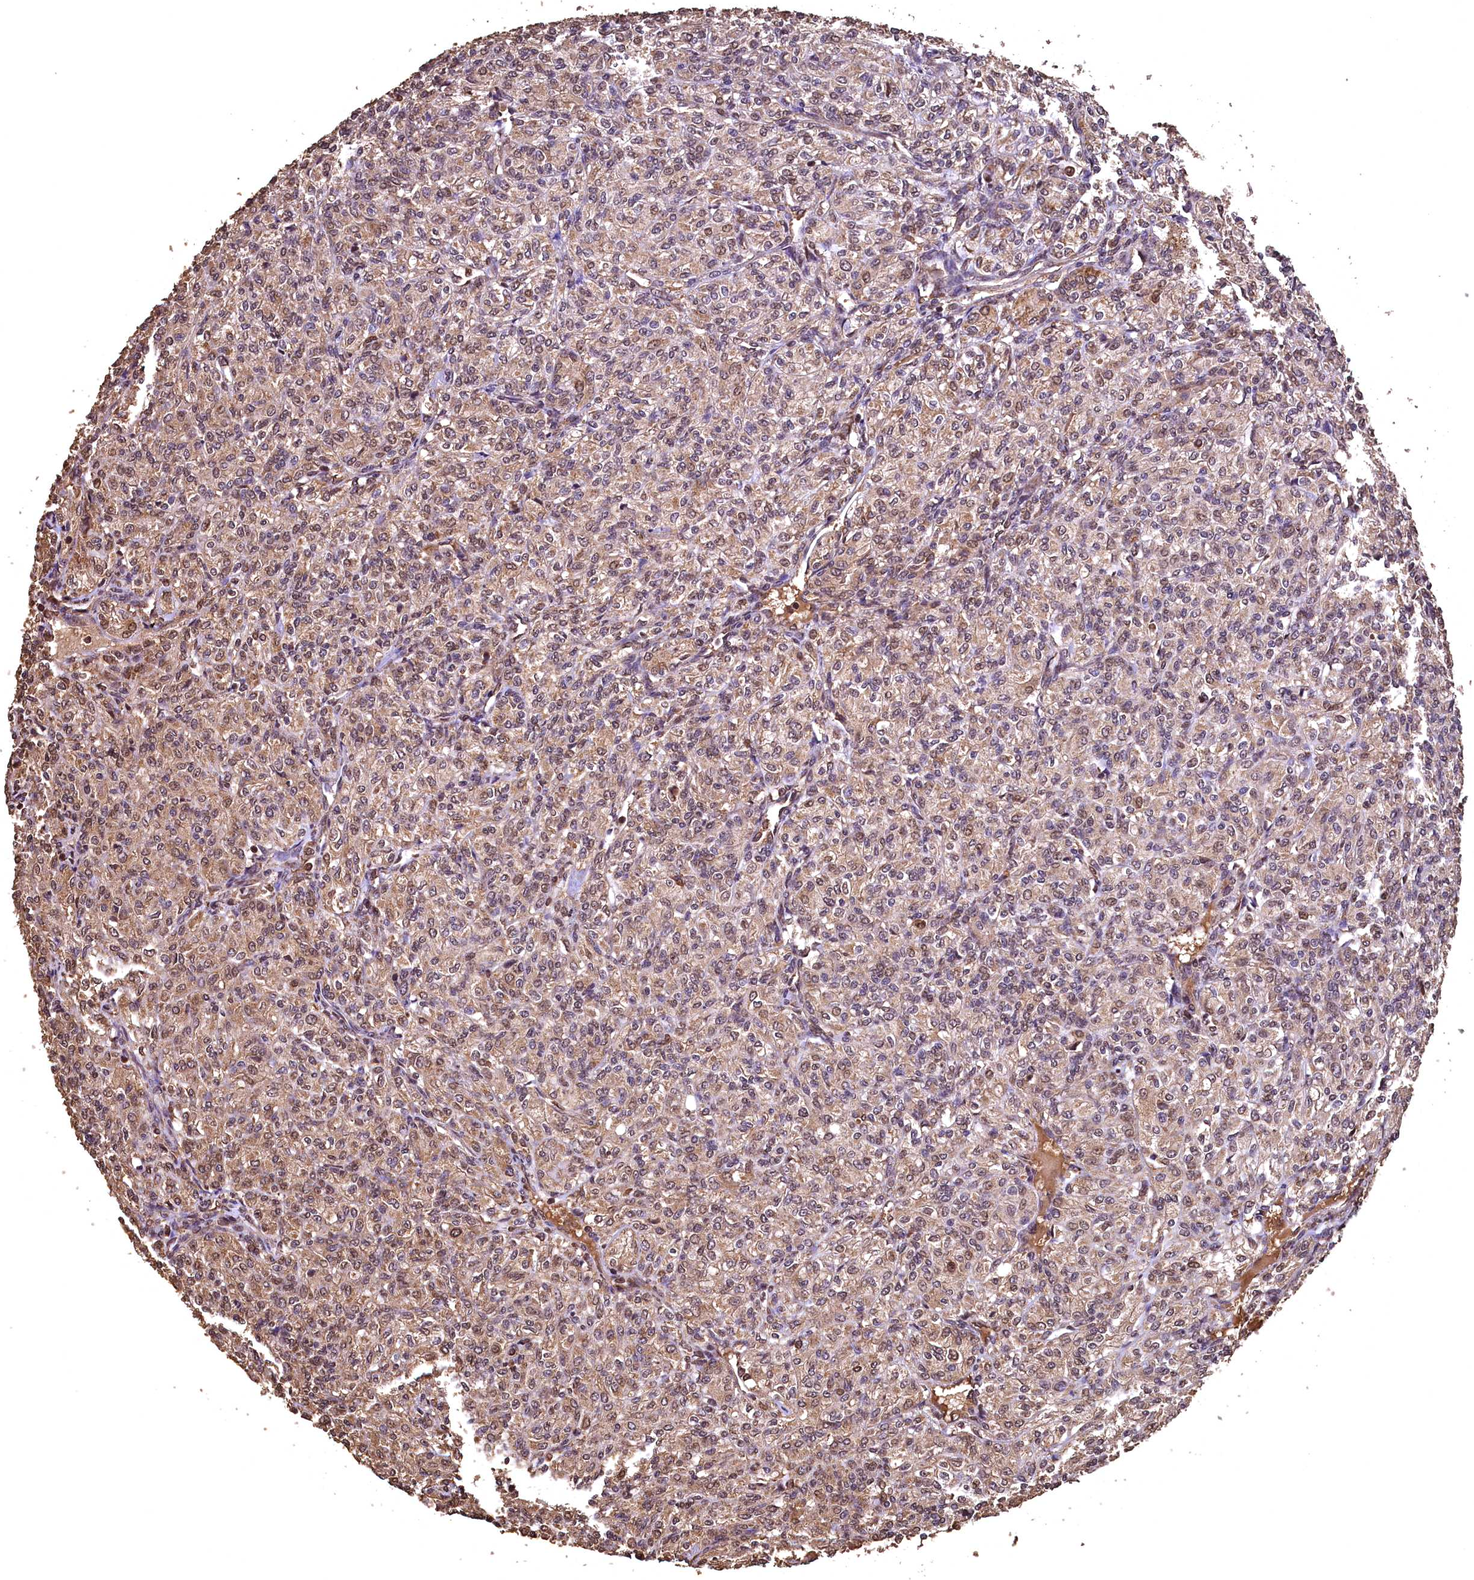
{"staining": {"intensity": "weak", "quantity": "25%-75%", "location": "cytoplasmic/membranous,nuclear"}, "tissue": "renal cancer", "cell_type": "Tumor cells", "image_type": "cancer", "snomed": [{"axis": "morphology", "description": "Adenocarcinoma, NOS"}, {"axis": "topography", "description": "Kidney"}], "caption": "Immunohistochemistry photomicrograph of renal cancer stained for a protein (brown), which reveals low levels of weak cytoplasmic/membranous and nuclear positivity in approximately 25%-75% of tumor cells.", "gene": "CEP57L1", "patient": {"sex": "male", "age": 77}}